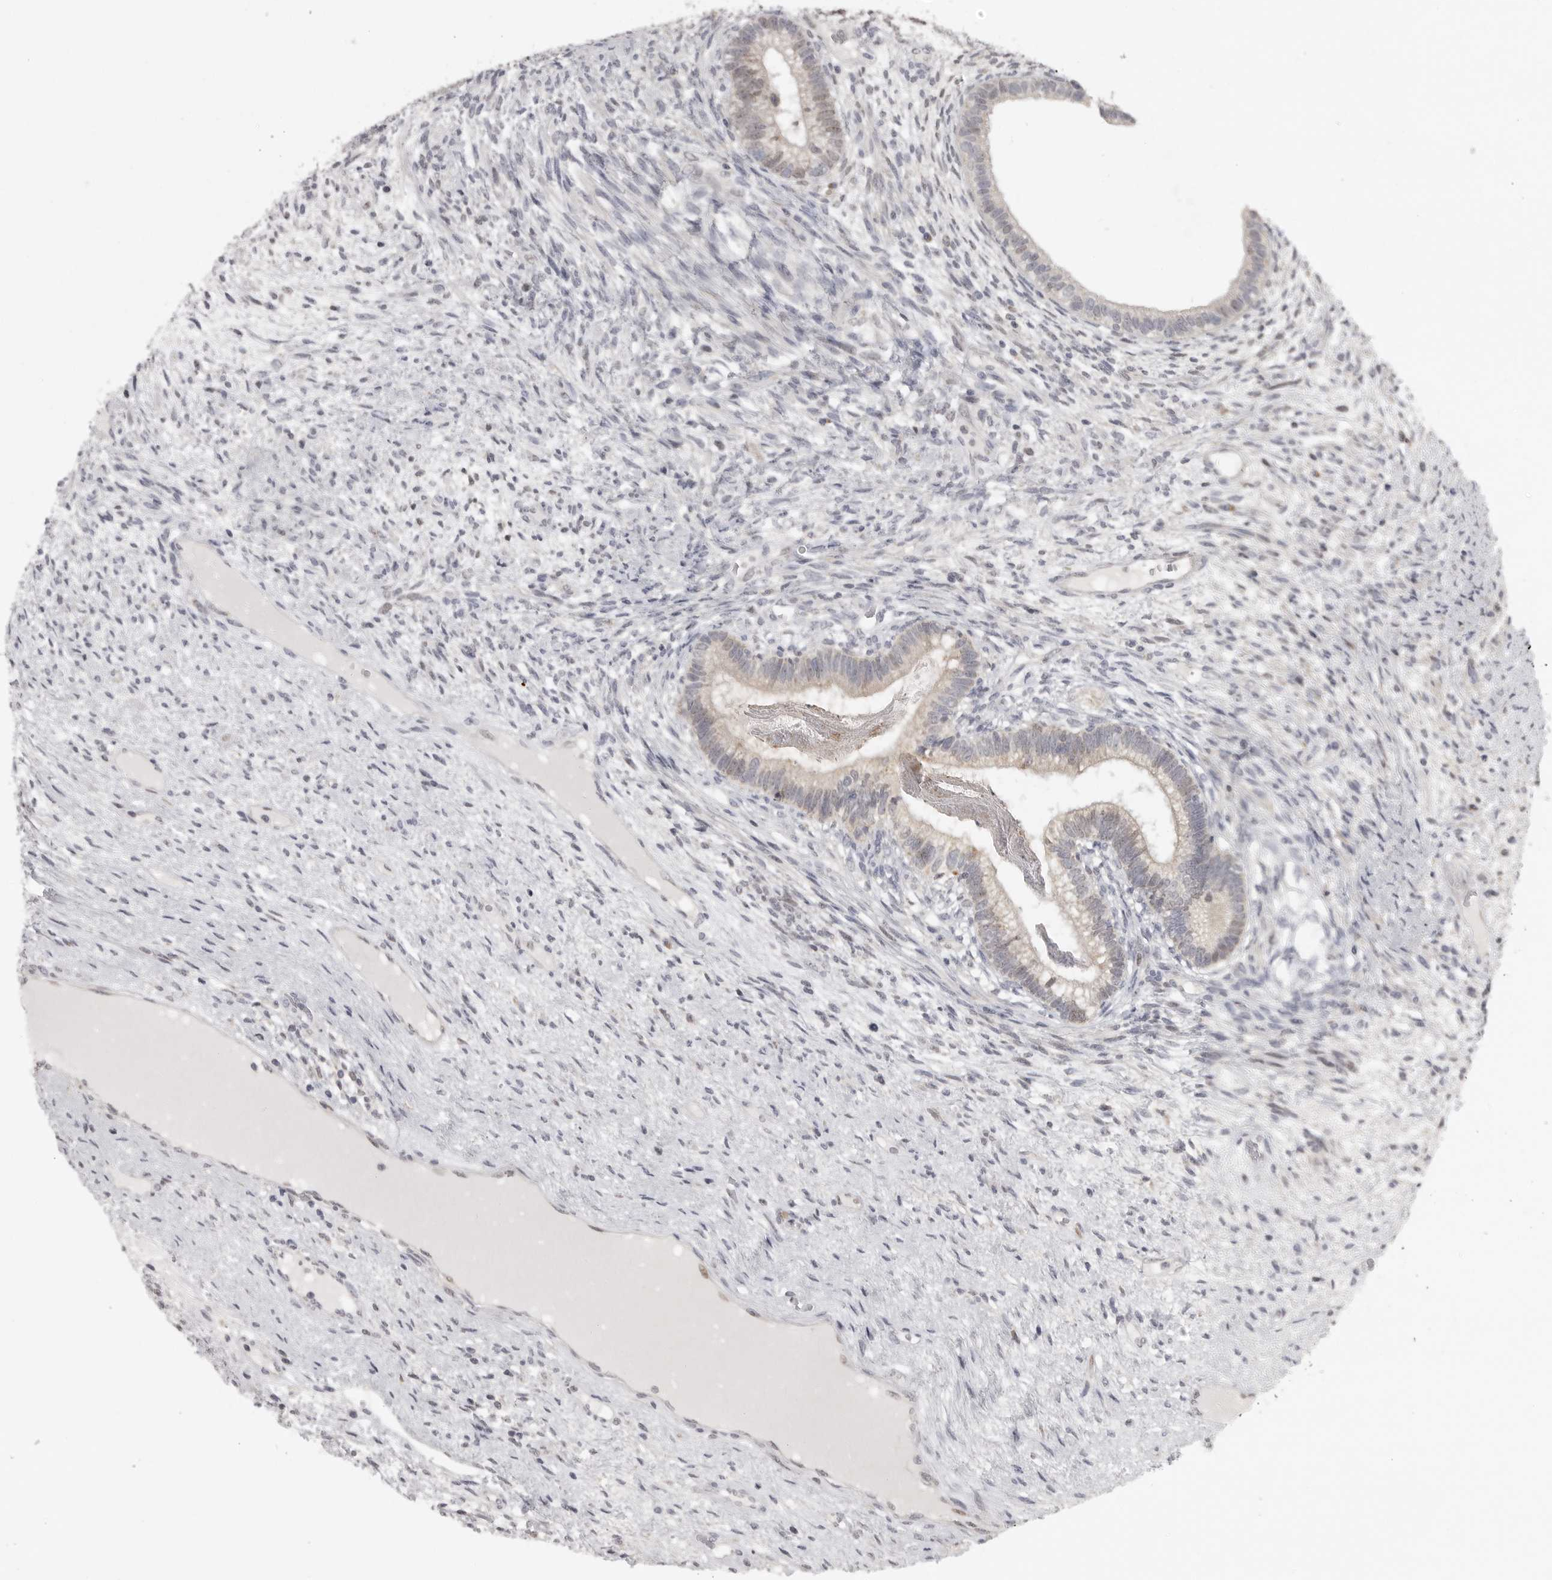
{"staining": {"intensity": "weak", "quantity": "<25%", "location": "nuclear"}, "tissue": "testis cancer", "cell_type": "Tumor cells", "image_type": "cancer", "snomed": [{"axis": "morphology", "description": "Seminoma, NOS"}, {"axis": "morphology", "description": "Carcinoma, Embryonal, NOS"}, {"axis": "topography", "description": "Testis"}], "caption": "The immunohistochemistry (IHC) micrograph has no significant expression in tumor cells of testis embryonal carcinoma tissue.", "gene": "POLE2", "patient": {"sex": "male", "age": 28}}